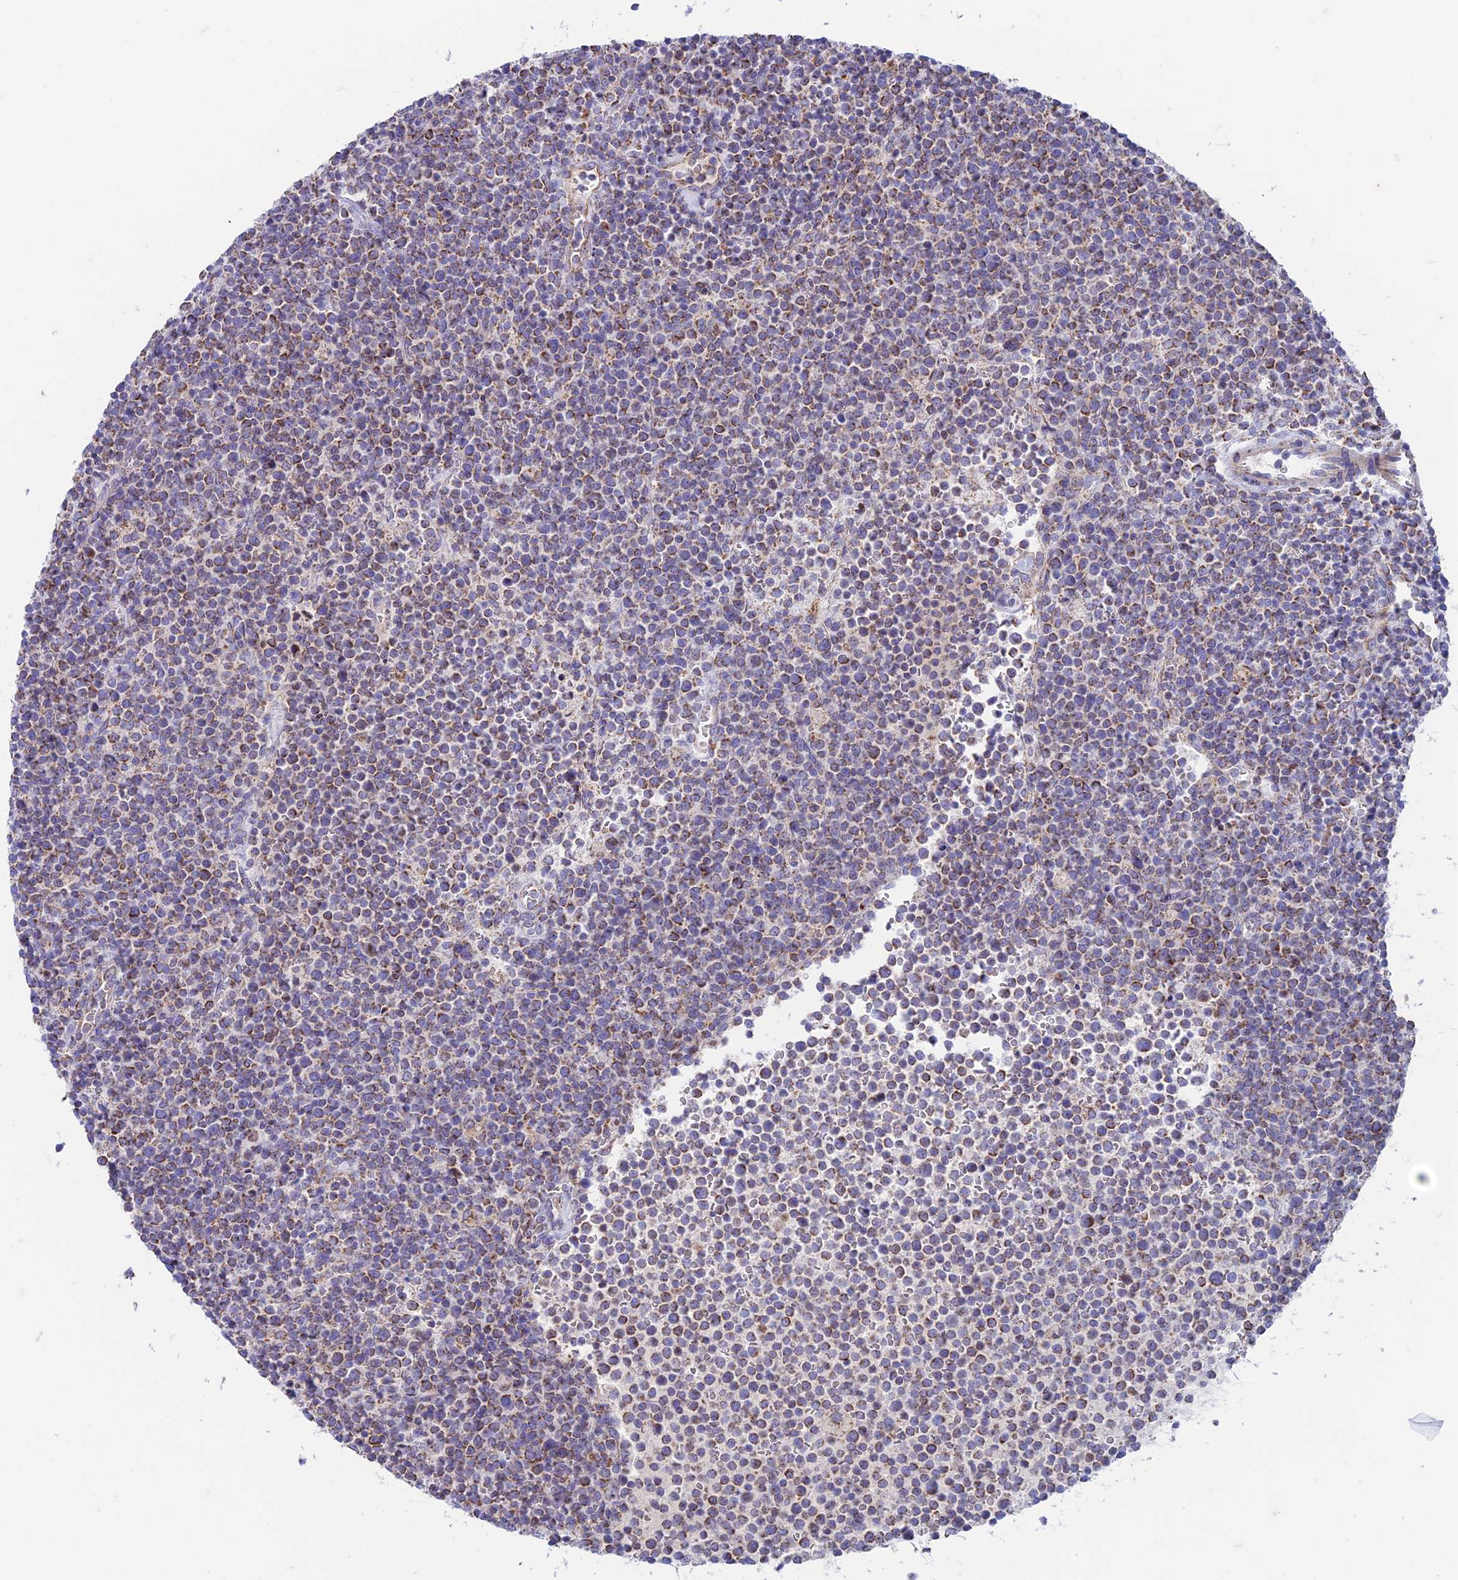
{"staining": {"intensity": "moderate", "quantity": "<25%", "location": "cytoplasmic/membranous"}, "tissue": "lymphoma", "cell_type": "Tumor cells", "image_type": "cancer", "snomed": [{"axis": "morphology", "description": "Malignant lymphoma, non-Hodgkin's type, High grade"}, {"axis": "topography", "description": "Lymph node"}], "caption": "Immunohistochemistry image of human lymphoma stained for a protein (brown), which demonstrates low levels of moderate cytoplasmic/membranous positivity in approximately <25% of tumor cells.", "gene": "ZNF181", "patient": {"sex": "male", "age": 61}}